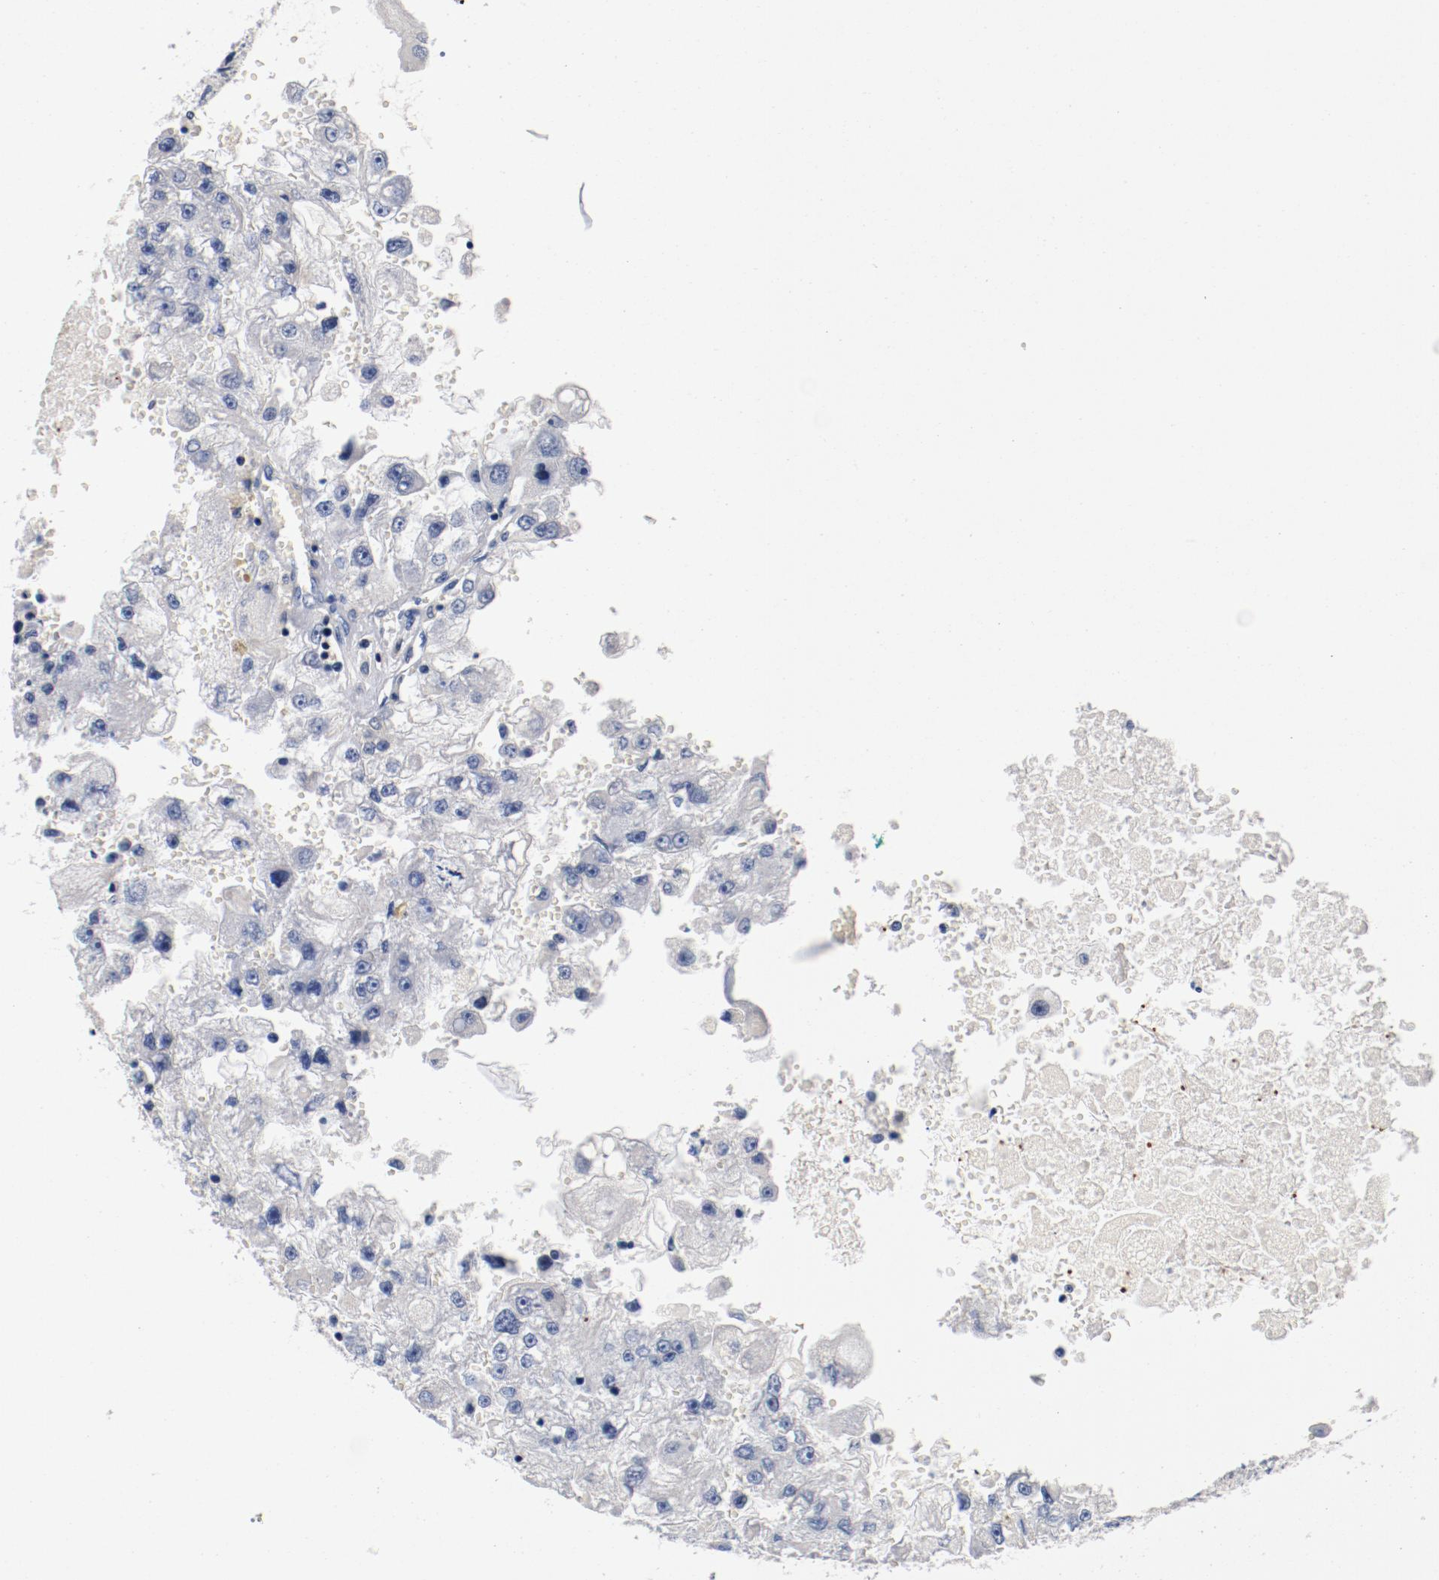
{"staining": {"intensity": "negative", "quantity": "none", "location": "none"}, "tissue": "renal cancer", "cell_type": "Tumor cells", "image_type": "cancer", "snomed": [{"axis": "morphology", "description": "Adenocarcinoma, NOS"}, {"axis": "topography", "description": "Kidney"}], "caption": "An immunohistochemistry photomicrograph of renal adenocarcinoma is shown. There is no staining in tumor cells of renal adenocarcinoma.", "gene": "PIM1", "patient": {"sex": "female", "age": 83}}